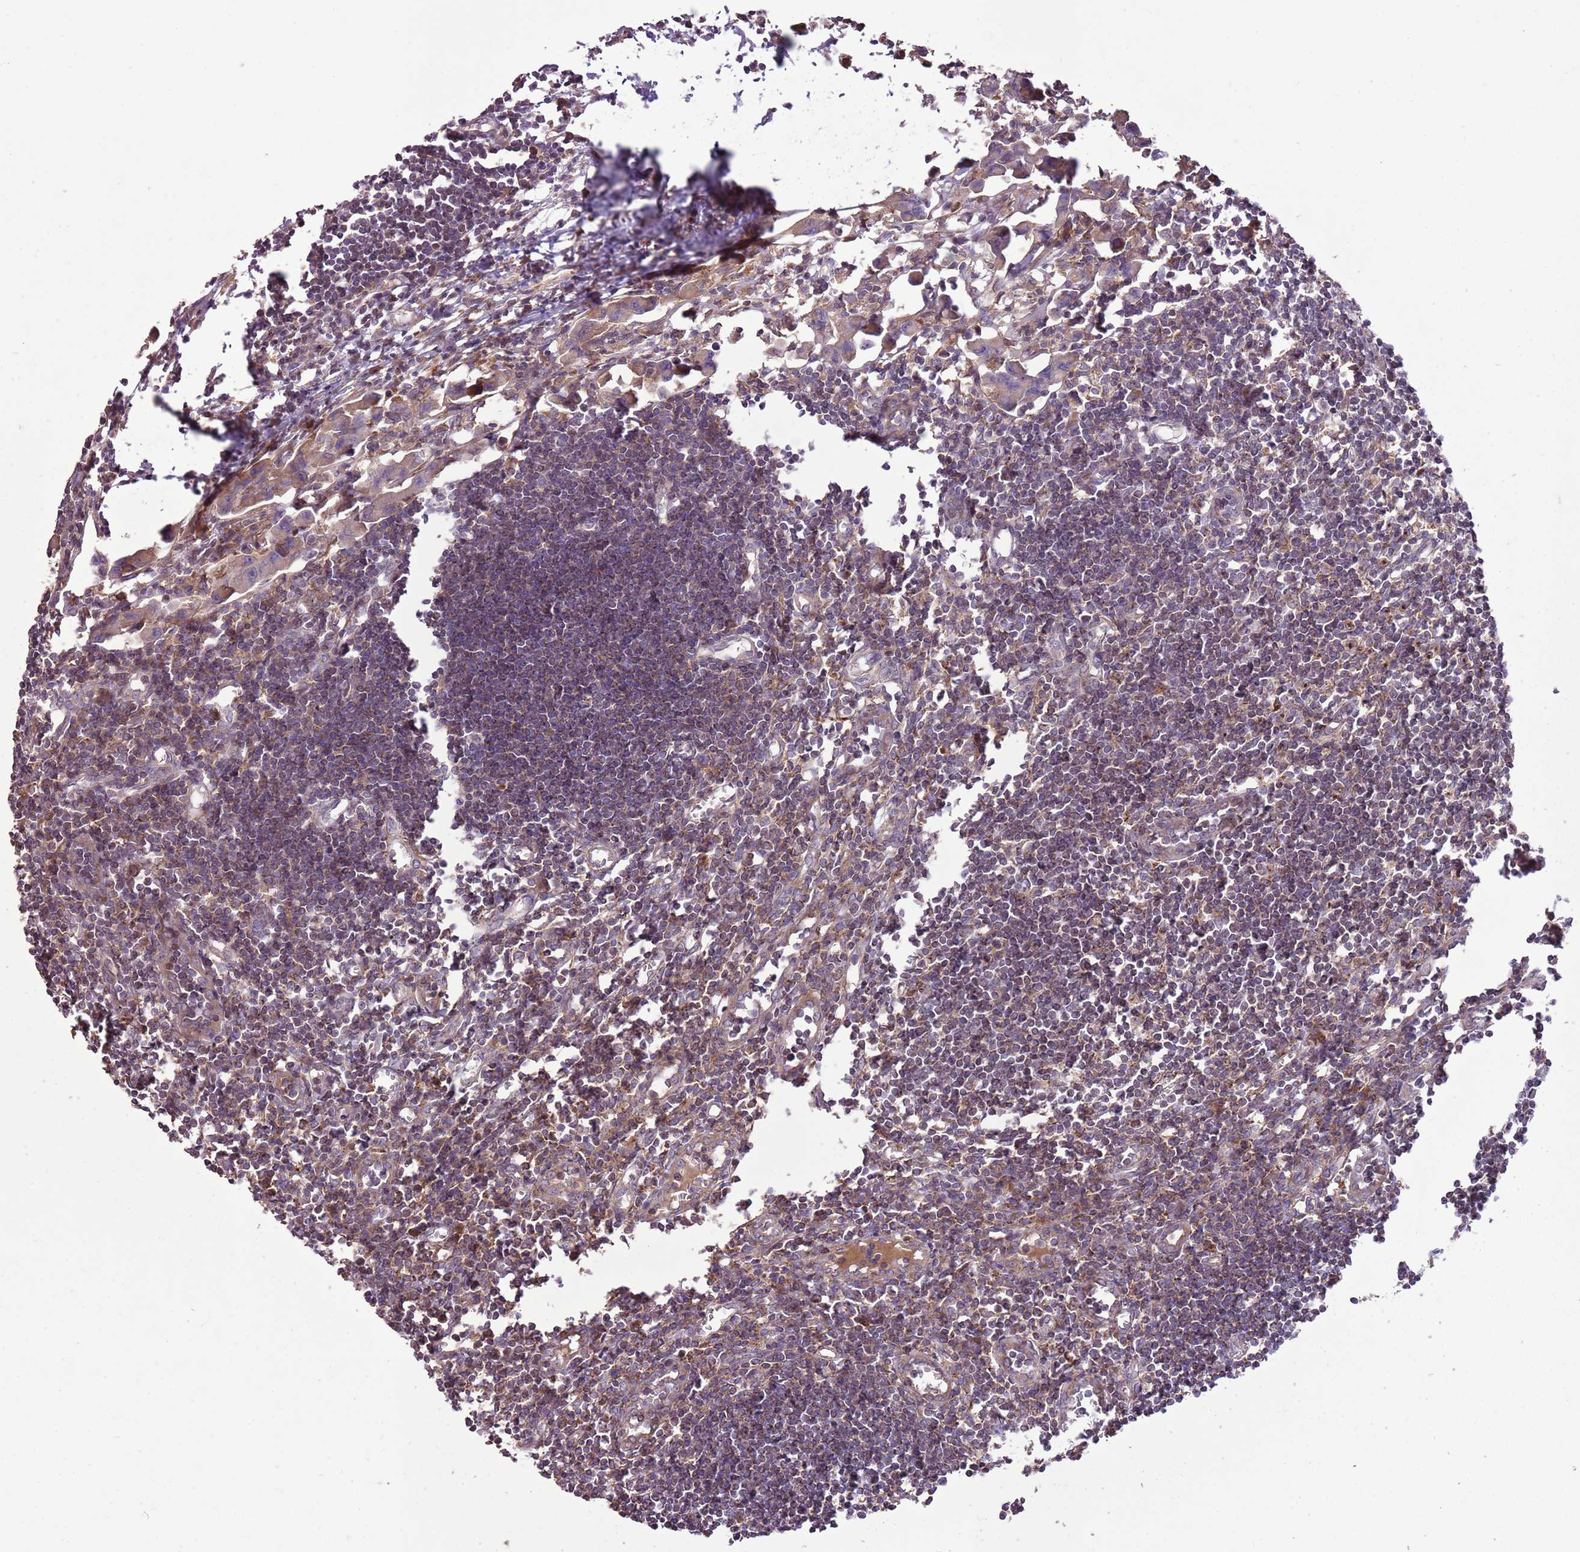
{"staining": {"intensity": "moderate", "quantity": "25%-75%", "location": "cytoplasmic/membranous"}, "tissue": "lymph node", "cell_type": "Germinal center cells", "image_type": "normal", "snomed": [{"axis": "morphology", "description": "Normal tissue, NOS"}, {"axis": "morphology", "description": "Malignant melanoma, Metastatic site"}, {"axis": "topography", "description": "Lymph node"}], "caption": "Immunohistochemical staining of normal human lymph node displays 25%-75% levels of moderate cytoplasmic/membranous protein staining in approximately 25%-75% of germinal center cells.", "gene": "ANKRD24", "patient": {"sex": "male", "age": 41}}